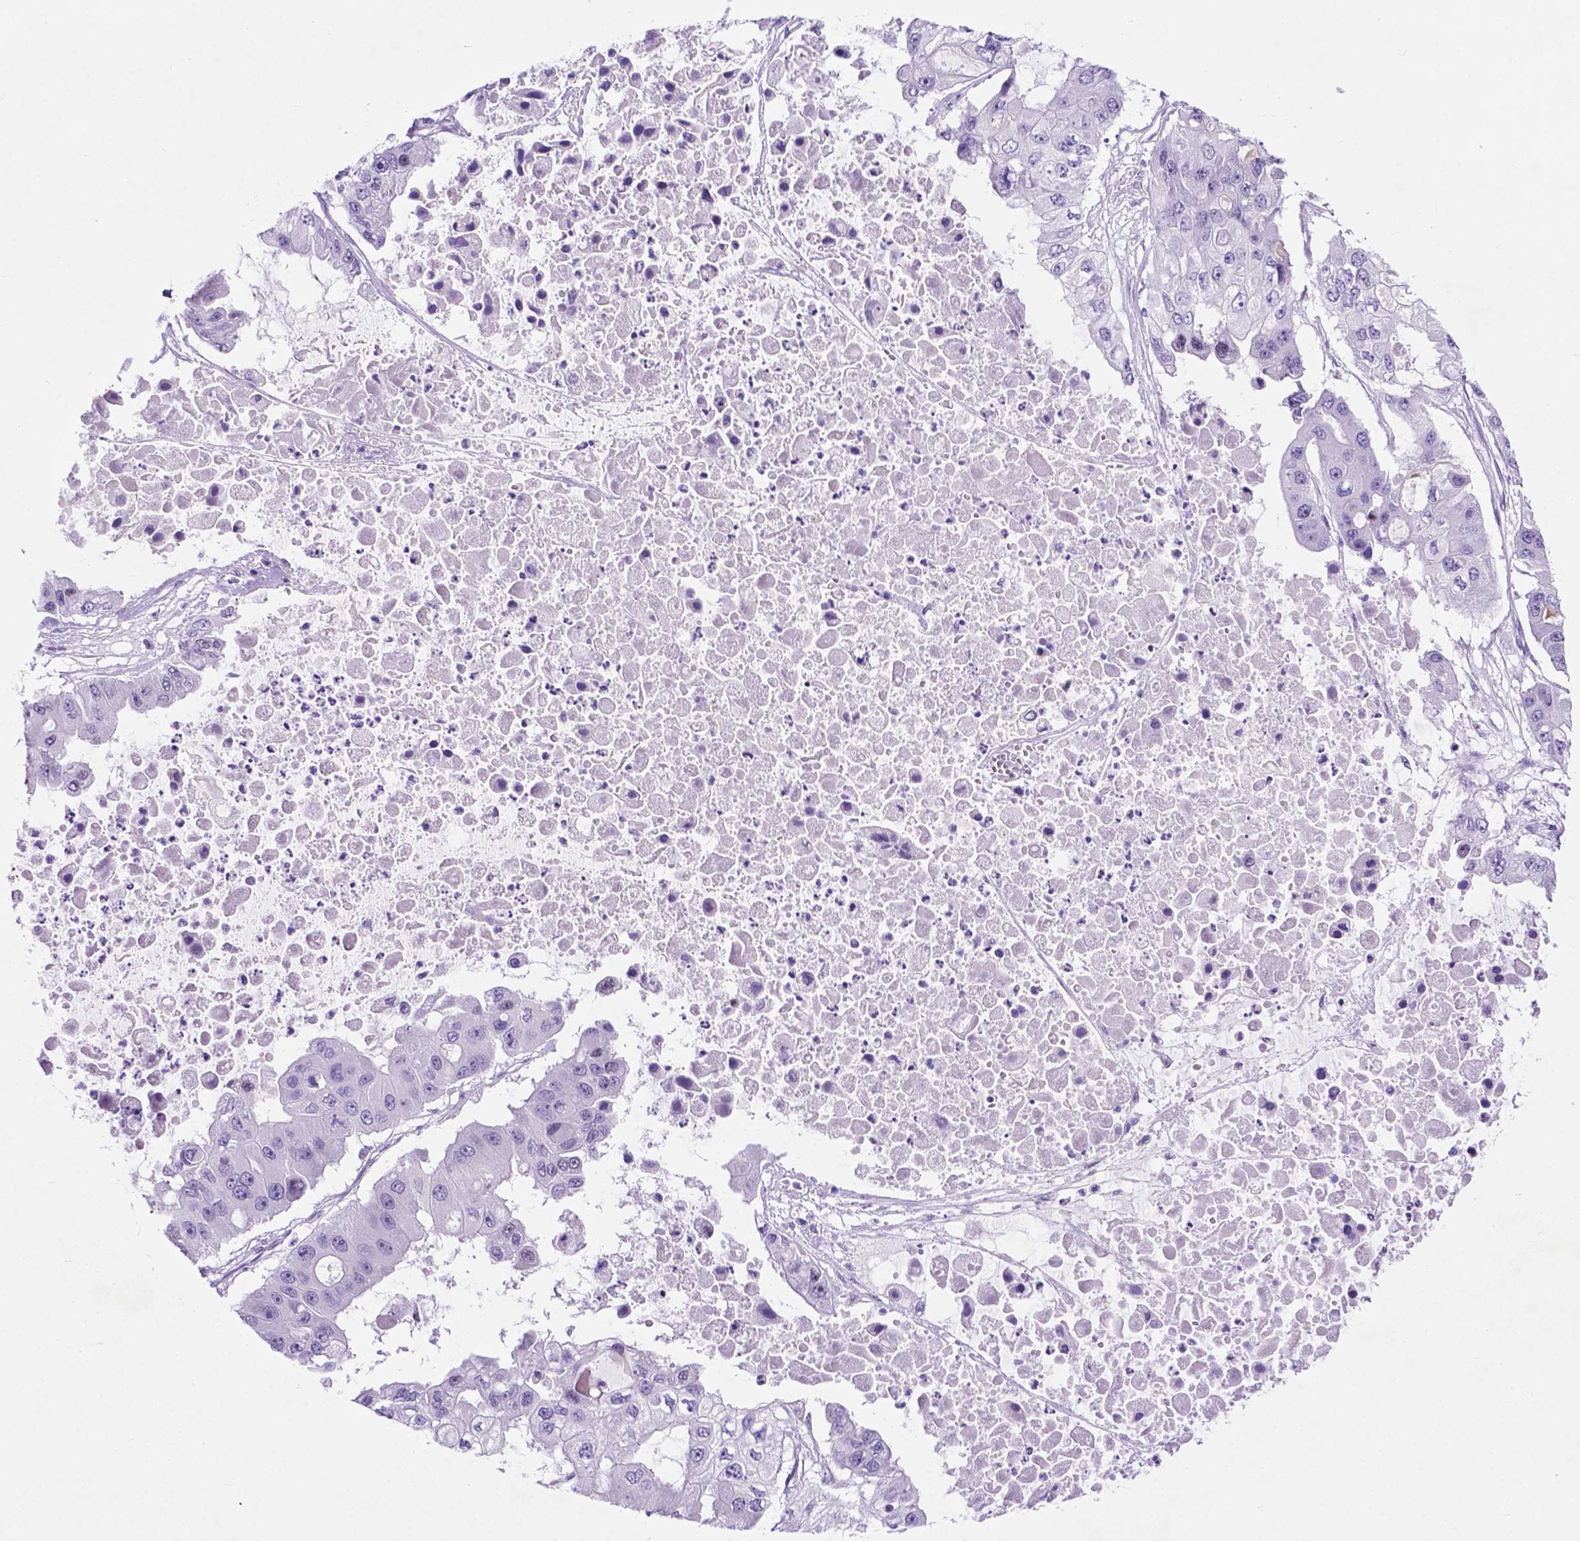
{"staining": {"intensity": "negative", "quantity": "none", "location": "none"}, "tissue": "ovarian cancer", "cell_type": "Tumor cells", "image_type": "cancer", "snomed": [{"axis": "morphology", "description": "Cystadenocarcinoma, serous, NOS"}, {"axis": "topography", "description": "Ovary"}], "caption": "Immunohistochemical staining of serous cystadenocarcinoma (ovarian) reveals no significant positivity in tumor cells.", "gene": "ASPG", "patient": {"sex": "female", "age": 56}}